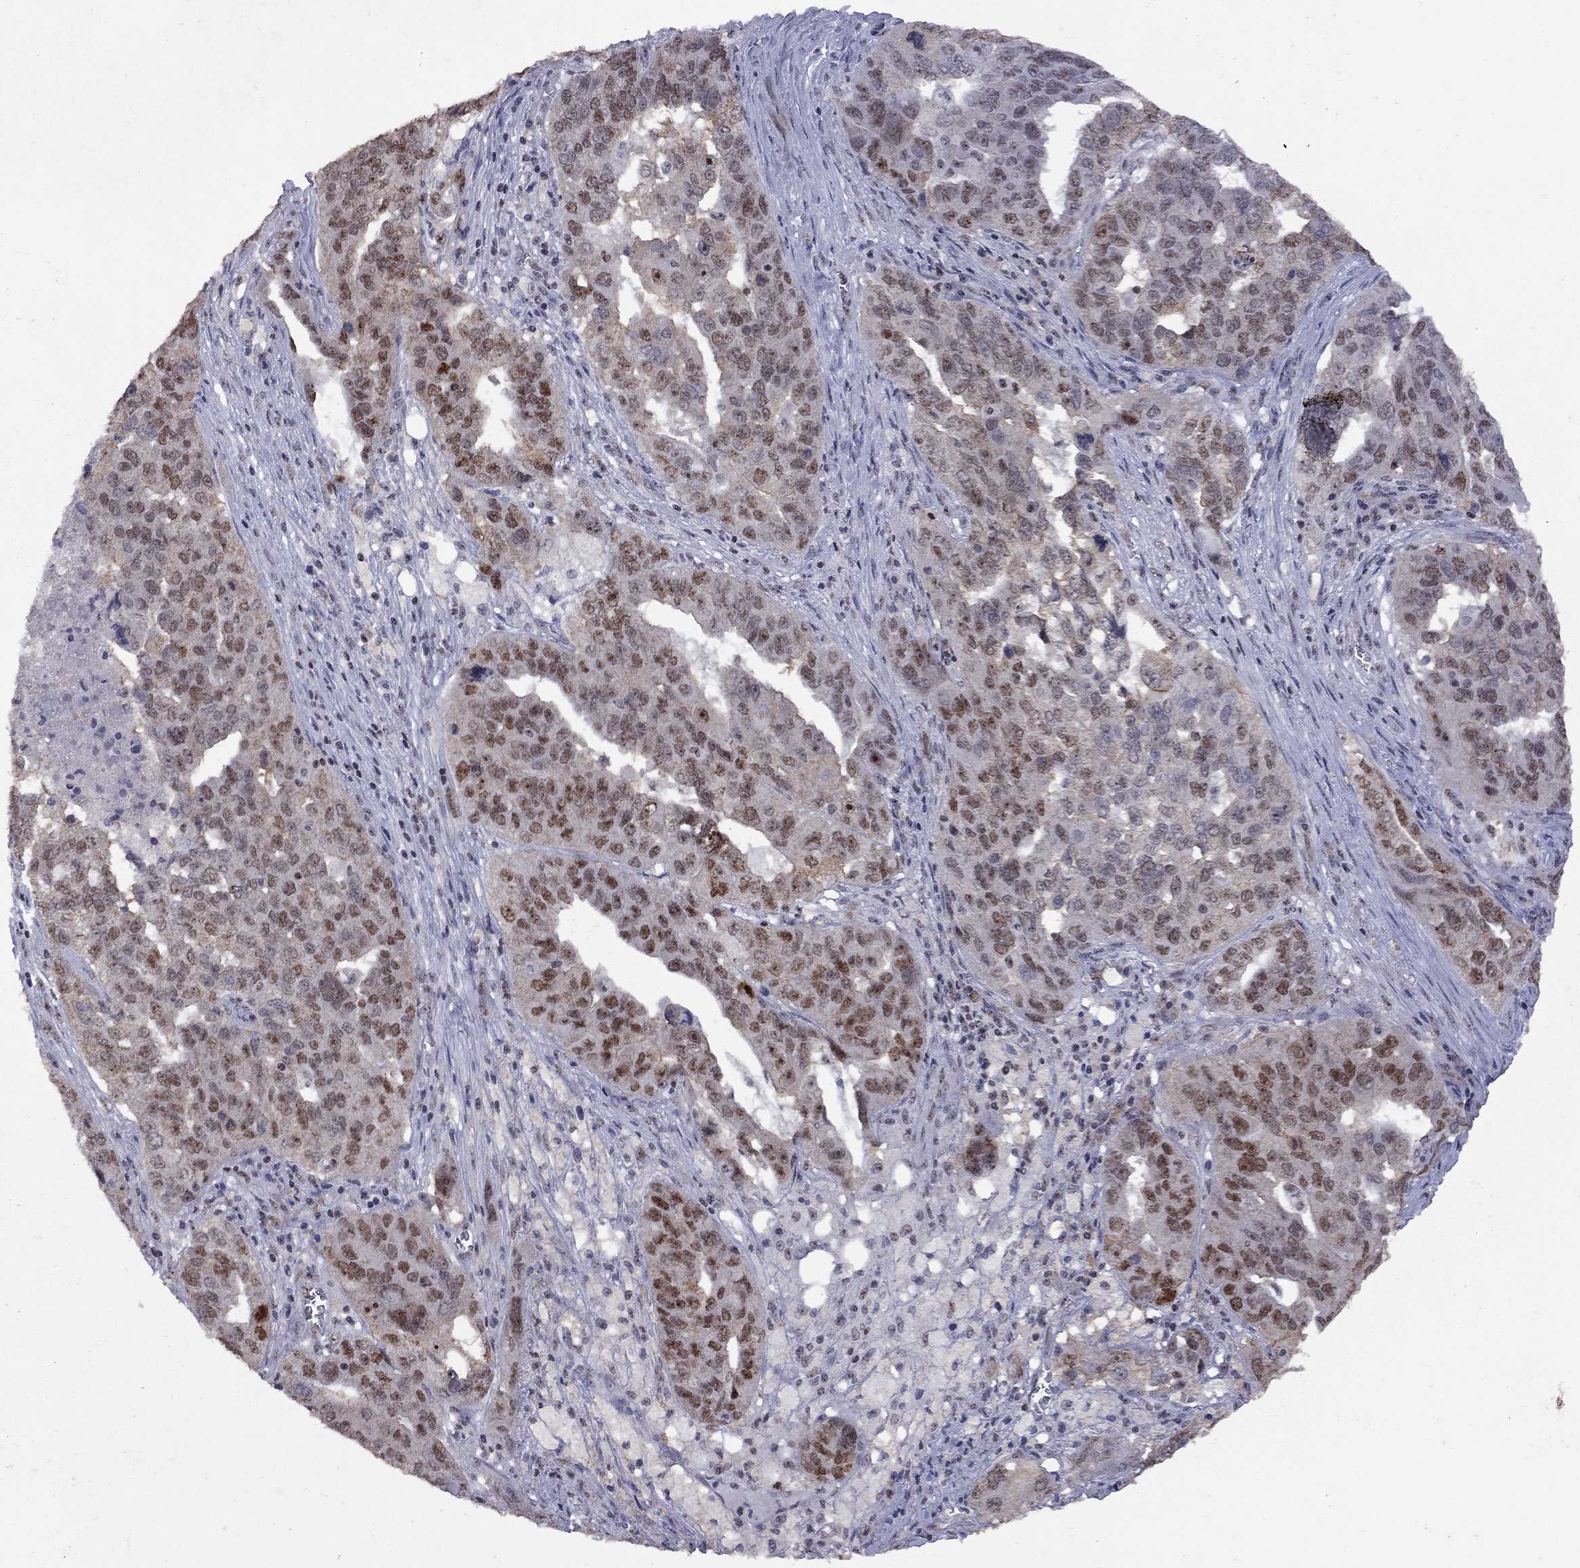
{"staining": {"intensity": "moderate", "quantity": "25%-75%", "location": "nuclear"}, "tissue": "ovarian cancer", "cell_type": "Tumor cells", "image_type": "cancer", "snomed": [{"axis": "morphology", "description": "Carcinoma, endometroid"}, {"axis": "topography", "description": "Soft tissue"}, {"axis": "topography", "description": "Ovary"}], "caption": "The histopathology image reveals immunohistochemical staining of endometroid carcinoma (ovarian). There is moderate nuclear staining is identified in about 25%-75% of tumor cells.", "gene": "SPOUT1", "patient": {"sex": "female", "age": 52}}